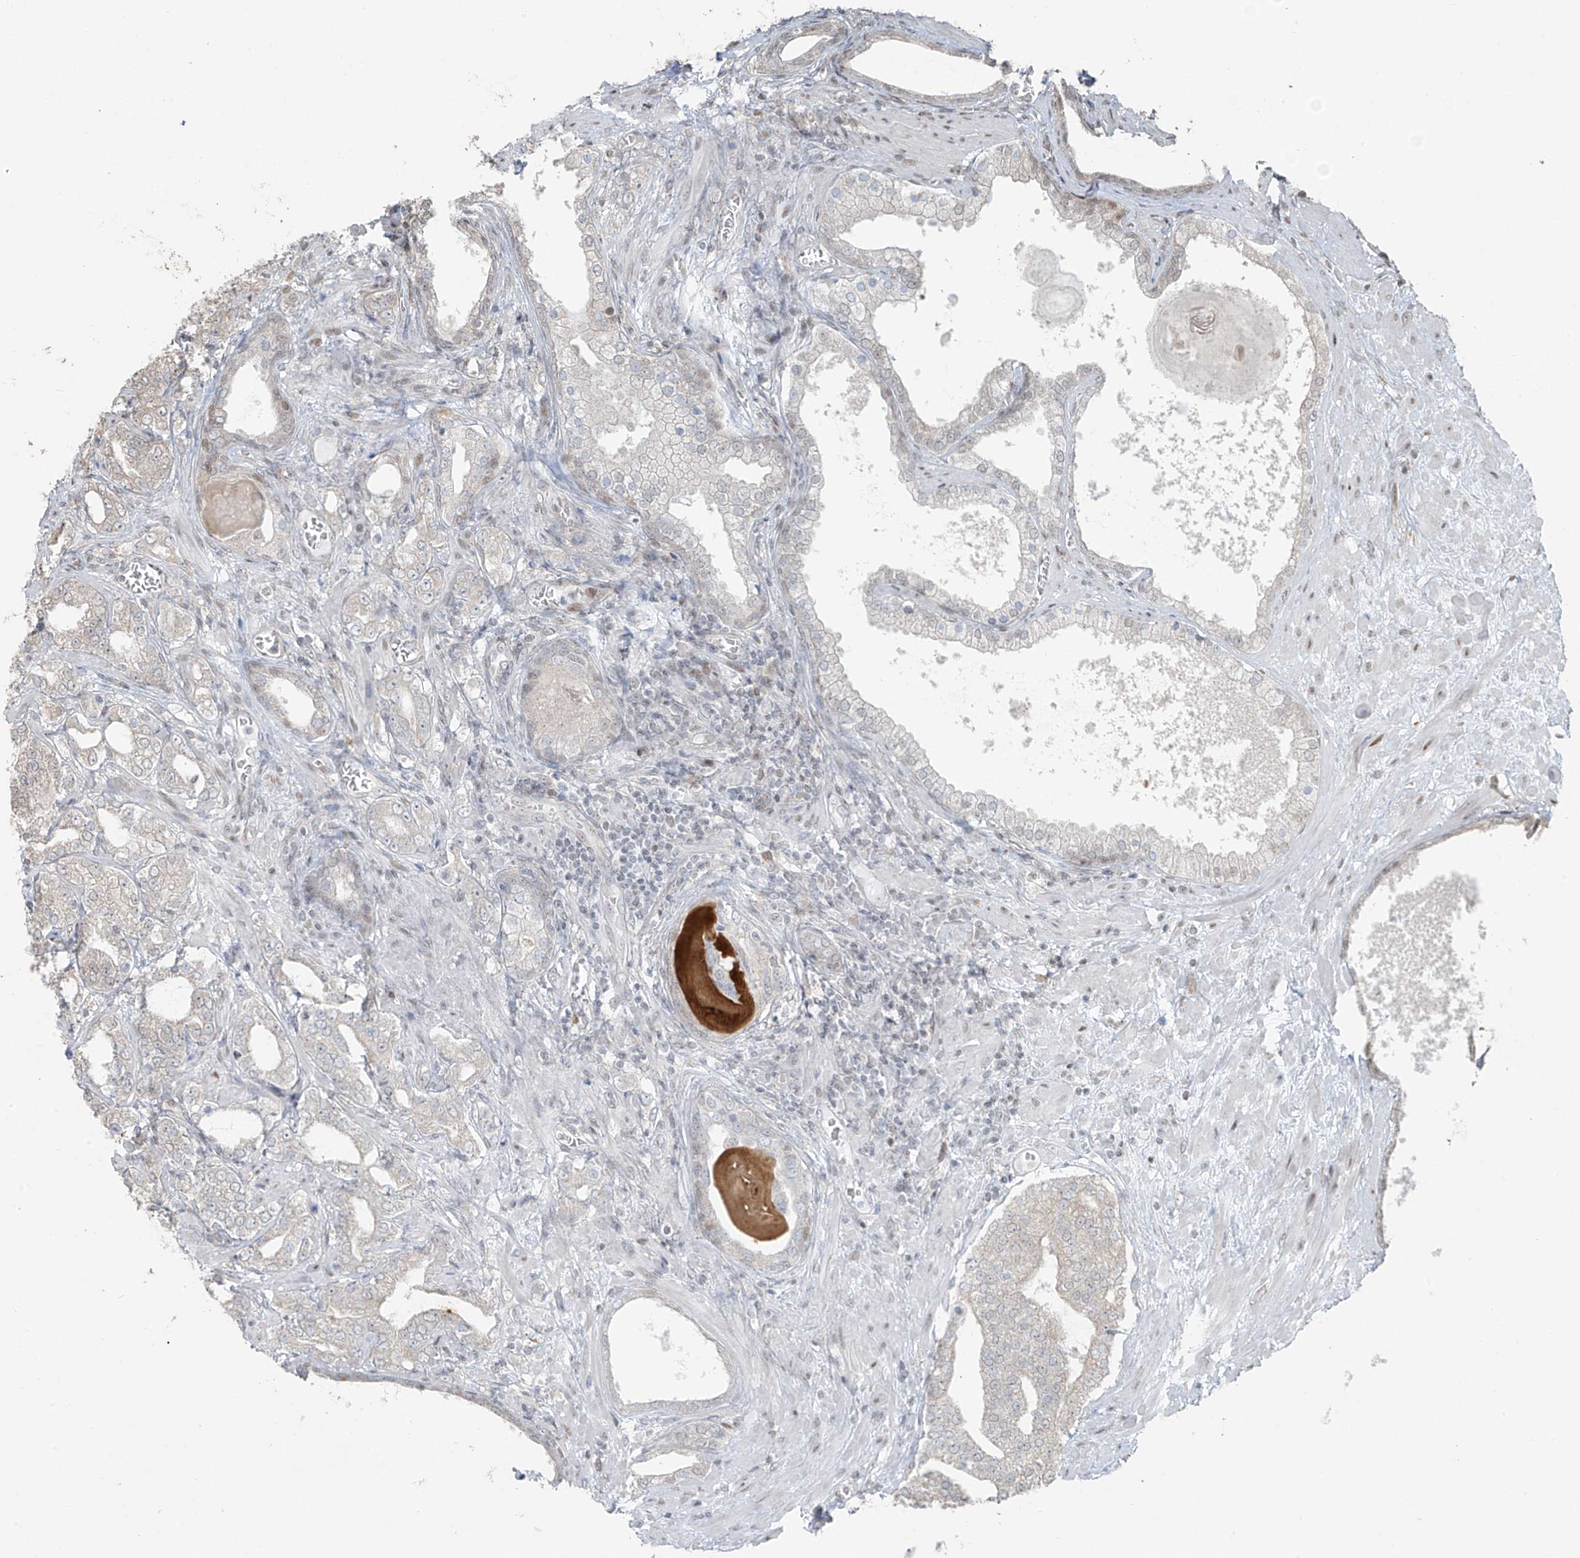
{"staining": {"intensity": "negative", "quantity": "none", "location": "none"}, "tissue": "prostate cancer", "cell_type": "Tumor cells", "image_type": "cancer", "snomed": [{"axis": "morphology", "description": "Adenocarcinoma, High grade"}, {"axis": "topography", "description": "Prostate"}], "caption": "Tumor cells show no significant positivity in high-grade adenocarcinoma (prostate).", "gene": "TTC22", "patient": {"sex": "male", "age": 64}}